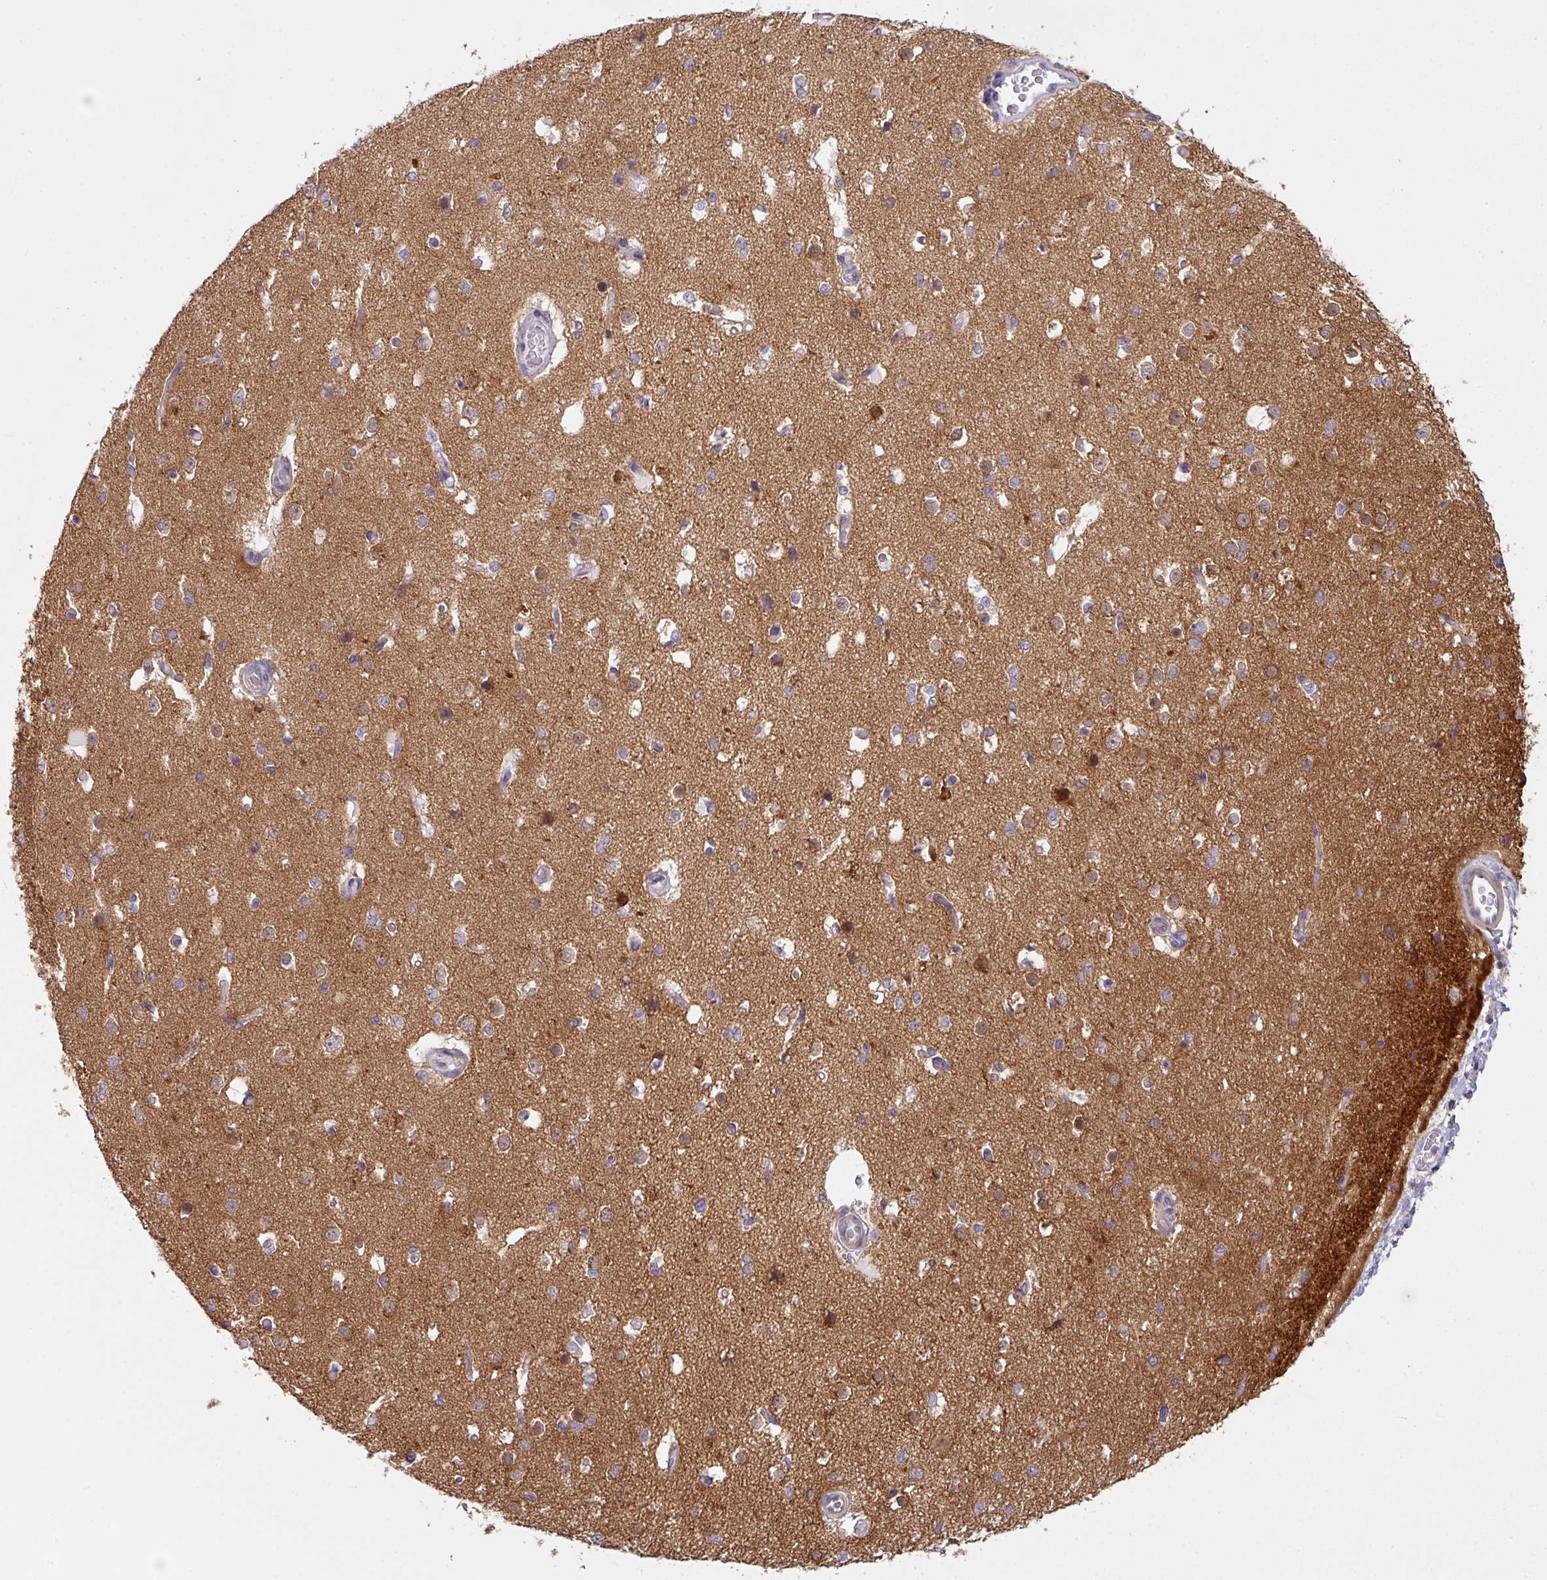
{"staining": {"intensity": "negative", "quantity": "none", "location": "none"}, "tissue": "cerebral cortex", "cell_type": "Endothelial cells", "image_type": "normal", "snomed": [{"axis": "morphology", "description": "Normal tissue, NOS"}, {"axis": "morphology", "description": "Inflammation, NOS"}, {"axis": "topography", "description": "Cerebral cortex"}], "caption": "Endothelial cells show no significant protein positivity in unremarkable cerebral cortex.", "gene": "CAMK2A", "patient": {"sex": "male", "age": 6}}